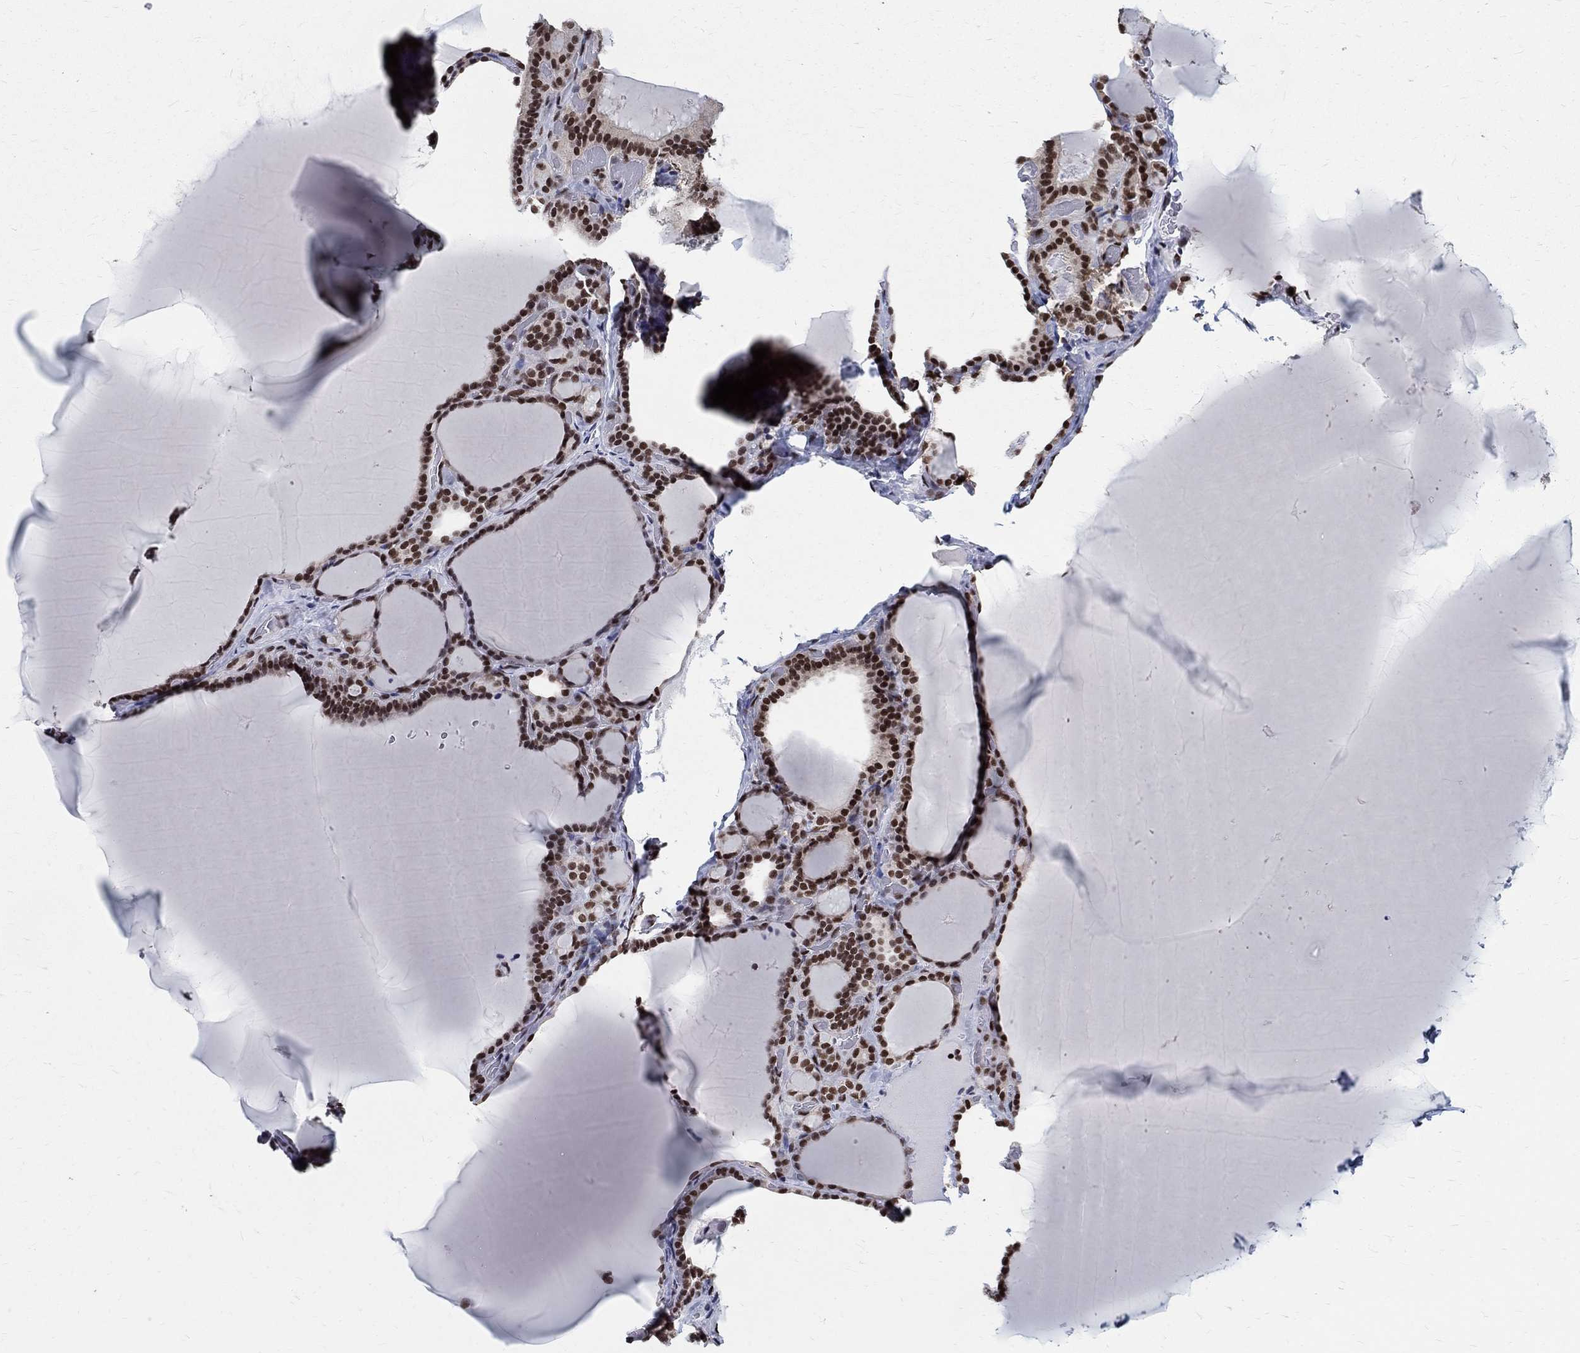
{"staining": {"intensity": "strong", "quantity": ">75%", "location": "nuclear"}, "tissue": "thyroid gland", "cell_type": "Glandular cells", "image_type": "normal", "snomed": [{"axis": "morphology", "description": "Normal tissue, NOS"}, {"axis": "morphology", "description": "Hyperplasia, NOS"}, {"axis": "topography", "description": "Thyroid gland"}], "caption": "Glandular cells show high levels of strong nuclear expression in about >75% of cells in normal human thyroid gland. The protein of interest is stained brown, and the nuclei are stained in blue (DAB (3,3'-diaminobenzidine) IHC with brightfield microscopy, high magnification).", "gene": "FBXO16", "patient": {"sex": "female", "age": 27}}